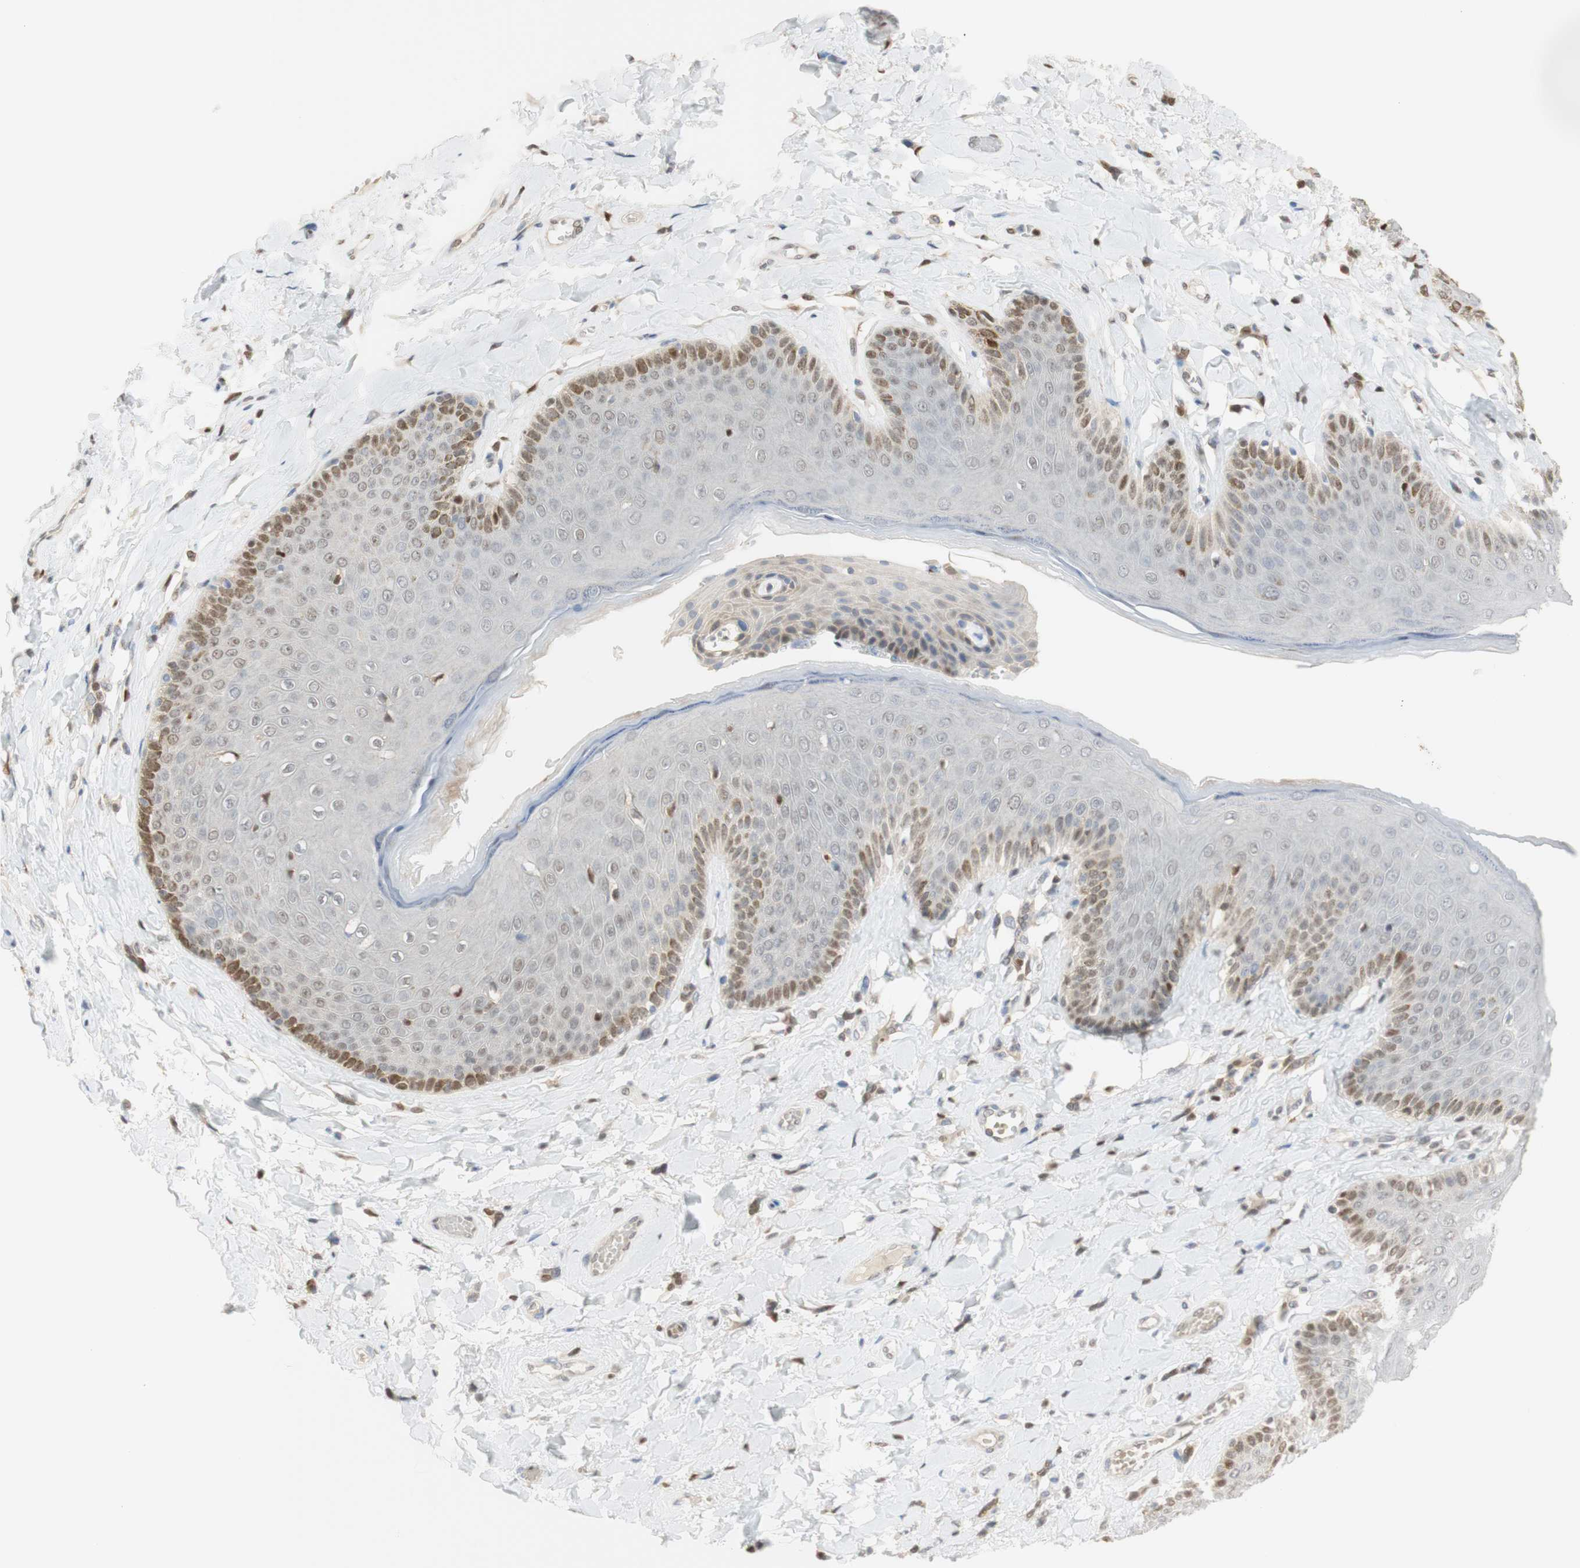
{"staining": {"intensity": "moderate", "quantity": "<25%", "location": "cytoplasmic/membranous,nuclear"}, "tissue": "skin", "cell_type": "Epidermal cells", "image_type": "normal", "snomed": [{"axis": "morphology", "description": "Normal tissue, NOS"}, {"axis": "topography", "description": "Anal"}], "caption": "IHC of normal skin demonstrates low levels of moderate cytoplasmic/membranous,nuclear staining in about <25% of epidermal cells.", "gene": "NAP1L4", "patient": {"sex": "male", "age": 69}}